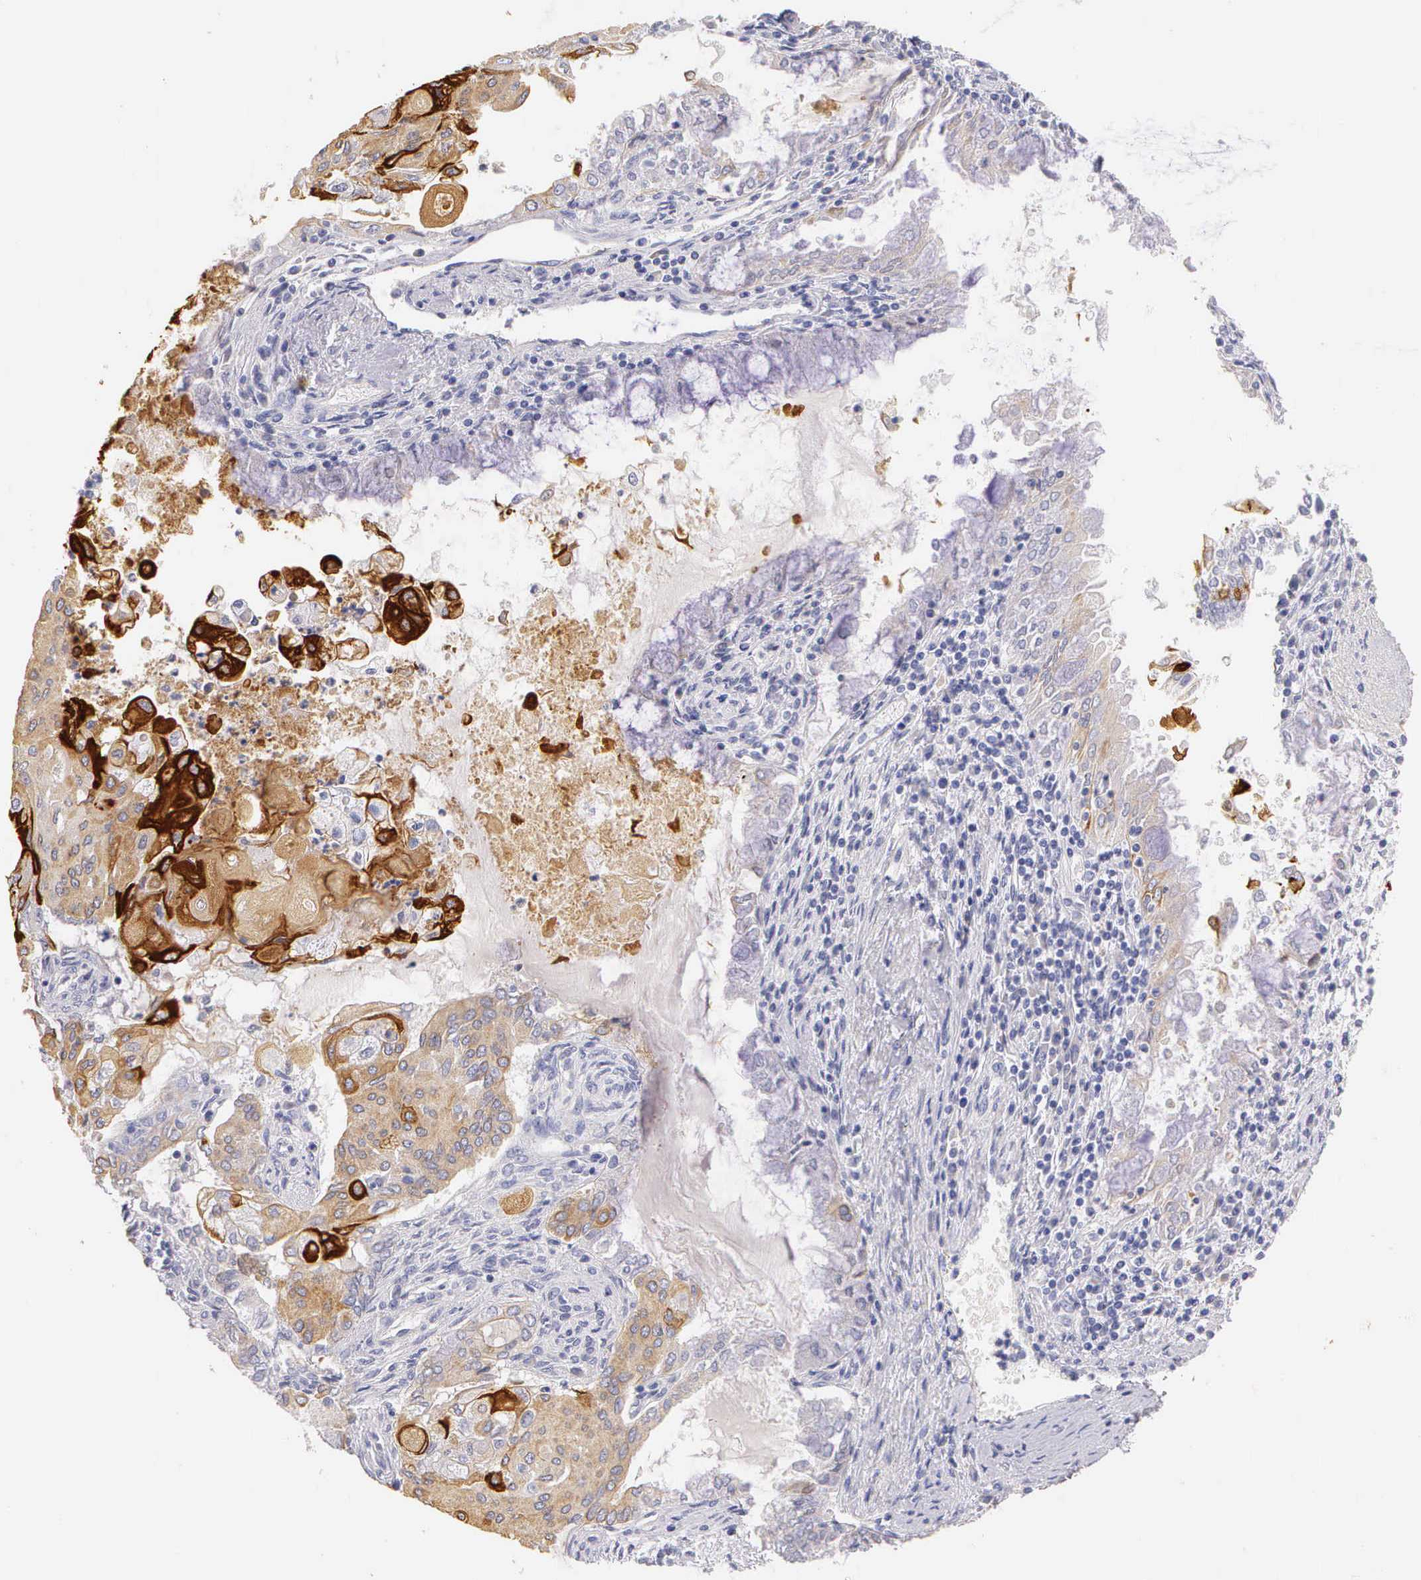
{"staining": {"intensity": "strong", "quantity": "25%-75%", "location": "cytoplasmic/membranous"}, "tissue": "endometrial cancer", "cell_type": "Tumor cells", "image_type": "cancer", "snomed": [{"axis": "morphology", "description": "Adenocarcinoma, NOS"}, {"axis": "topography", "description": "Endometrium"}], "caption": "Immunohistochemistry (IHC) histopathology image of human adenocarcinoma (endometrial) stained for a protein (brown), which reveals high levels of strong cytoplasmic/membranous positivity in approximately 25%-75% of tumor cells.", "gene": "KRT17", "patient": {"sex": "female", "age": 79}}